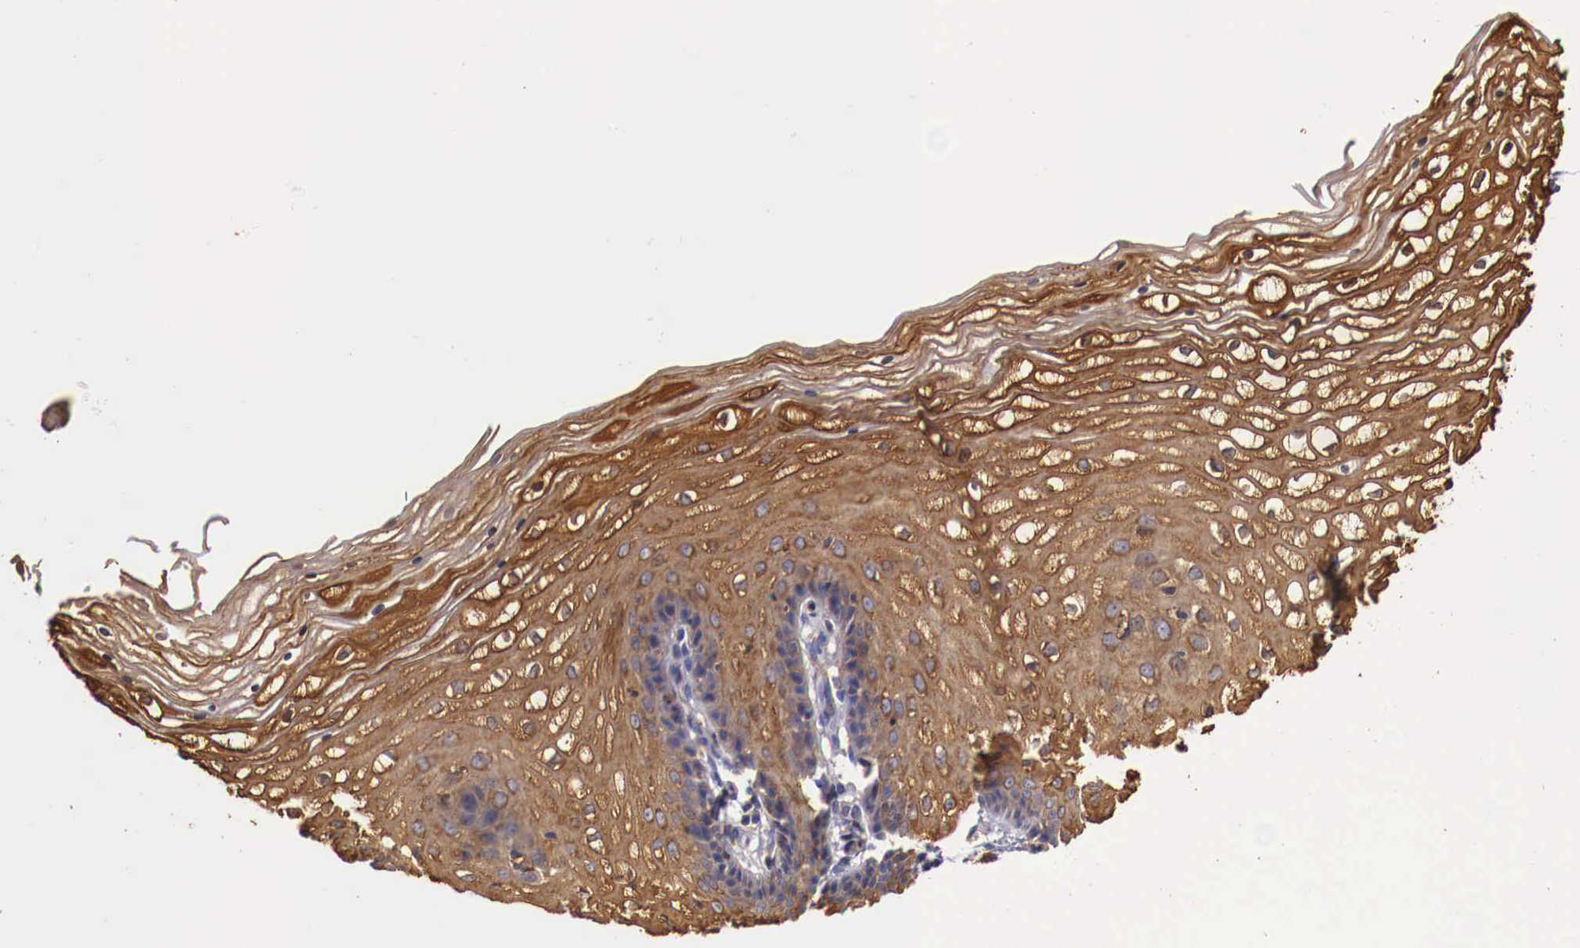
{"staining": {"intensity": "strong", "quantity": ">75%", "location": "cytoplasmic/membranous"}, "tissue": "vagina", "cell_type": "Squamous epithelial cells", "image_type": "normal", "snomed": [{"axis": "morphology", "description": "Normal tissue, NOS"}, {"axis": "topography", "description": "Vagina"}], "caption": "Unremarkable vagina reveals strong cytoplasmic/membranous positivity in approximately >75% of squamous epithelial cells, visualized by immunohistochemistry.", "gene": "PITPNA", "patient": {"sex": "female", "age": 34}}